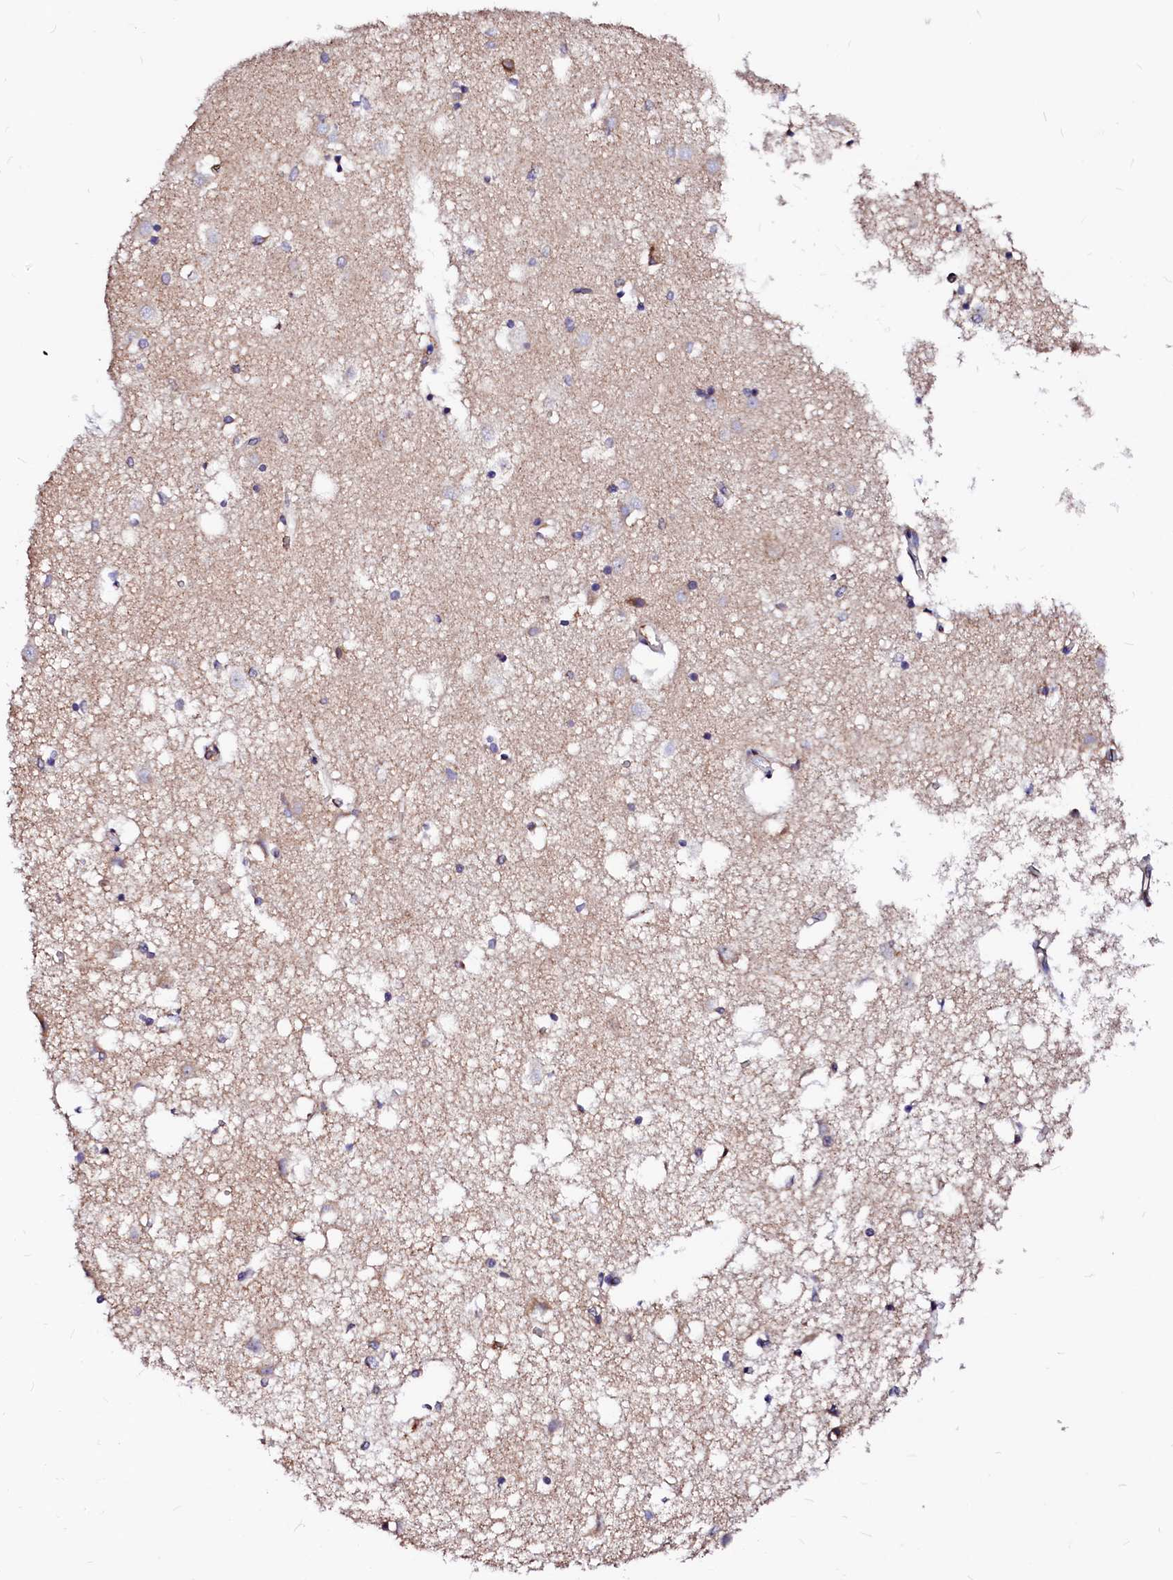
{"staining": {"intensity": "negative", "quantity": "none", "location": "none"}, "tissue": "caudate", "cell_type": "Glial cells", "image_type": "normal", "snomed": [{"axis": "morphology", "description": "Normal tissue, NOS"}, {"axis": "topography", "description": "Lateral ventricle wall"}], "caption": "Image shows no protein staining in glial cells of normal caudate.", "gene": "DERL1", "patient": {"sex": "male", "age": 45}}